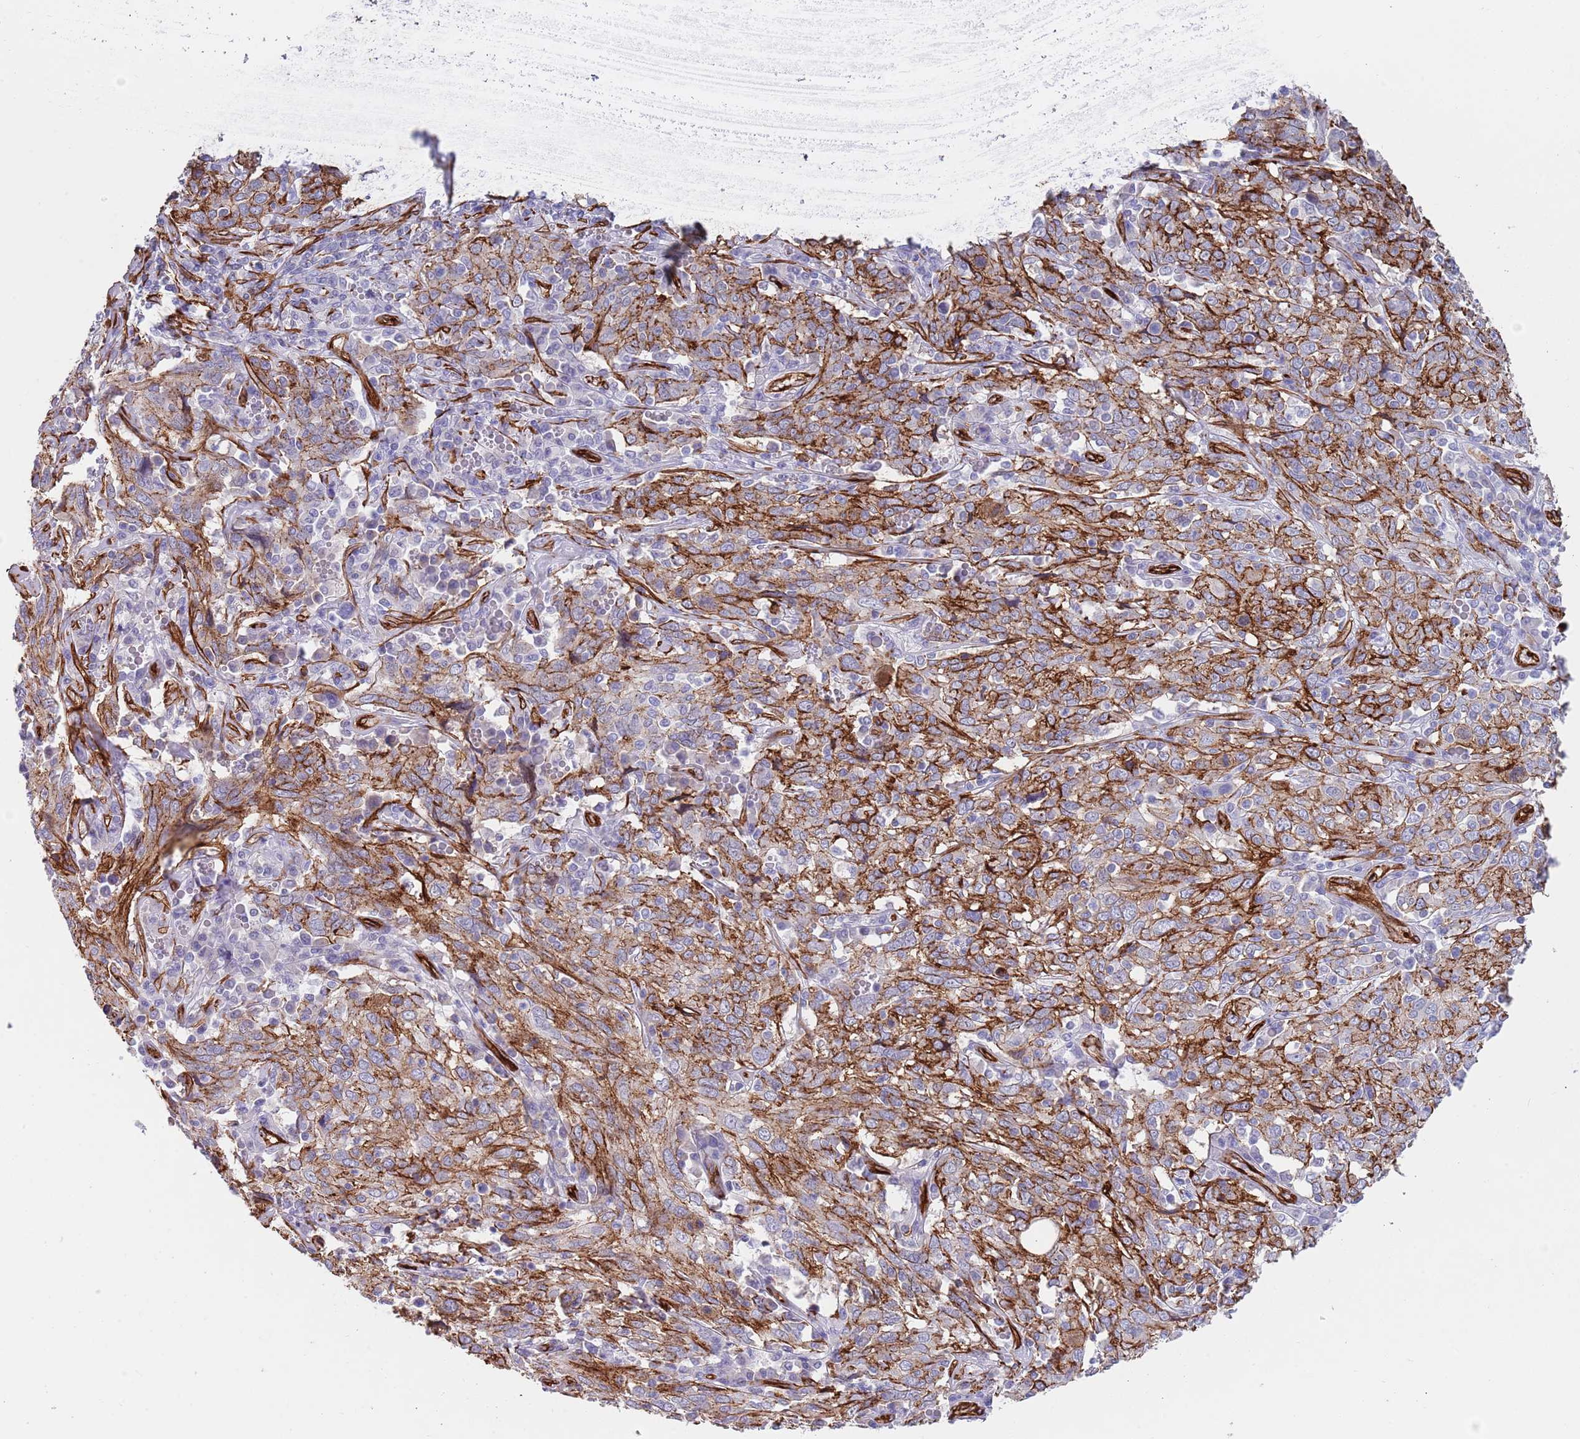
{"staining": {"intensity": "strong", "quantity": ">75%", "location": "cytoplasmic/membranous"}, "tissue": "cervical cancer", "cell_type": "Tumor cells", "image_type": "cancer", "snomed": [{"axis": "morphology", "description": "Squamous cell carcinoma, NOS"}, {"axis": "topography", "description": "Cervix"}], "caption": "Approximately >75% of tumor cells in squamous cell carcinoma (cervical) show strong cytoplasmic/membranous protein expression as visualized by brown immunohistochemical staining.", "gene": "CAV2", "patient": {"sex": "female", "age": 46}}